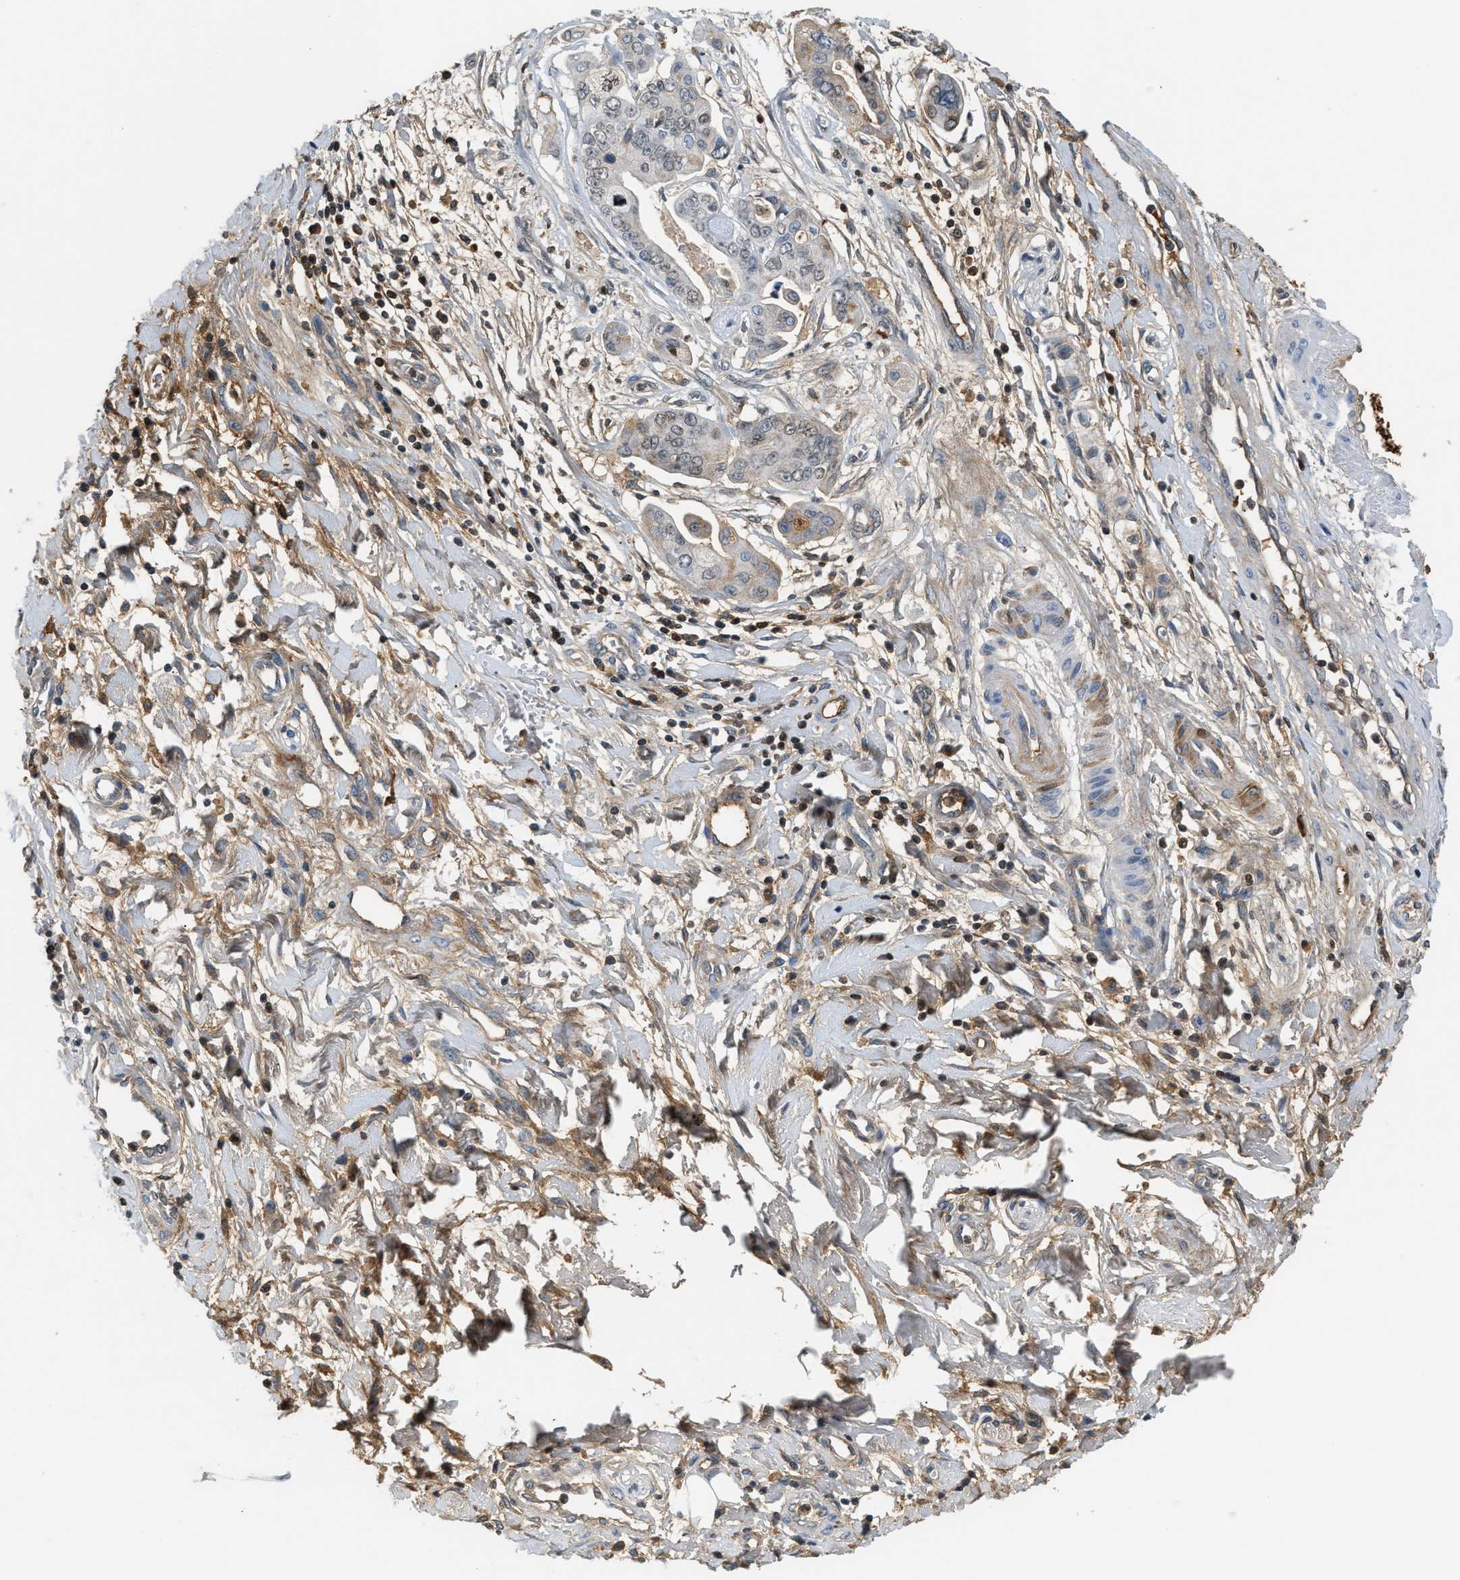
{"staining": {"intensity": "weak", "quantity": "<25%", "location": "cytoplasmic/membranous,nuclear"}, "tissue": "pancreatic cancer", "cell_type": "Tumor cells", "image_type": "cancer", "snomed": [{"axis": "morphology", "description": "Adenocarcinoma, NOS"}, {"axis": "topography", "description": "Pancreas"}], "caption": "IHC of human pancreatic cancer (adenocarcinoma) shows no staining in tumor cells.", "gene": "CFI", "patient": {"sex": "female", "age": 75}}